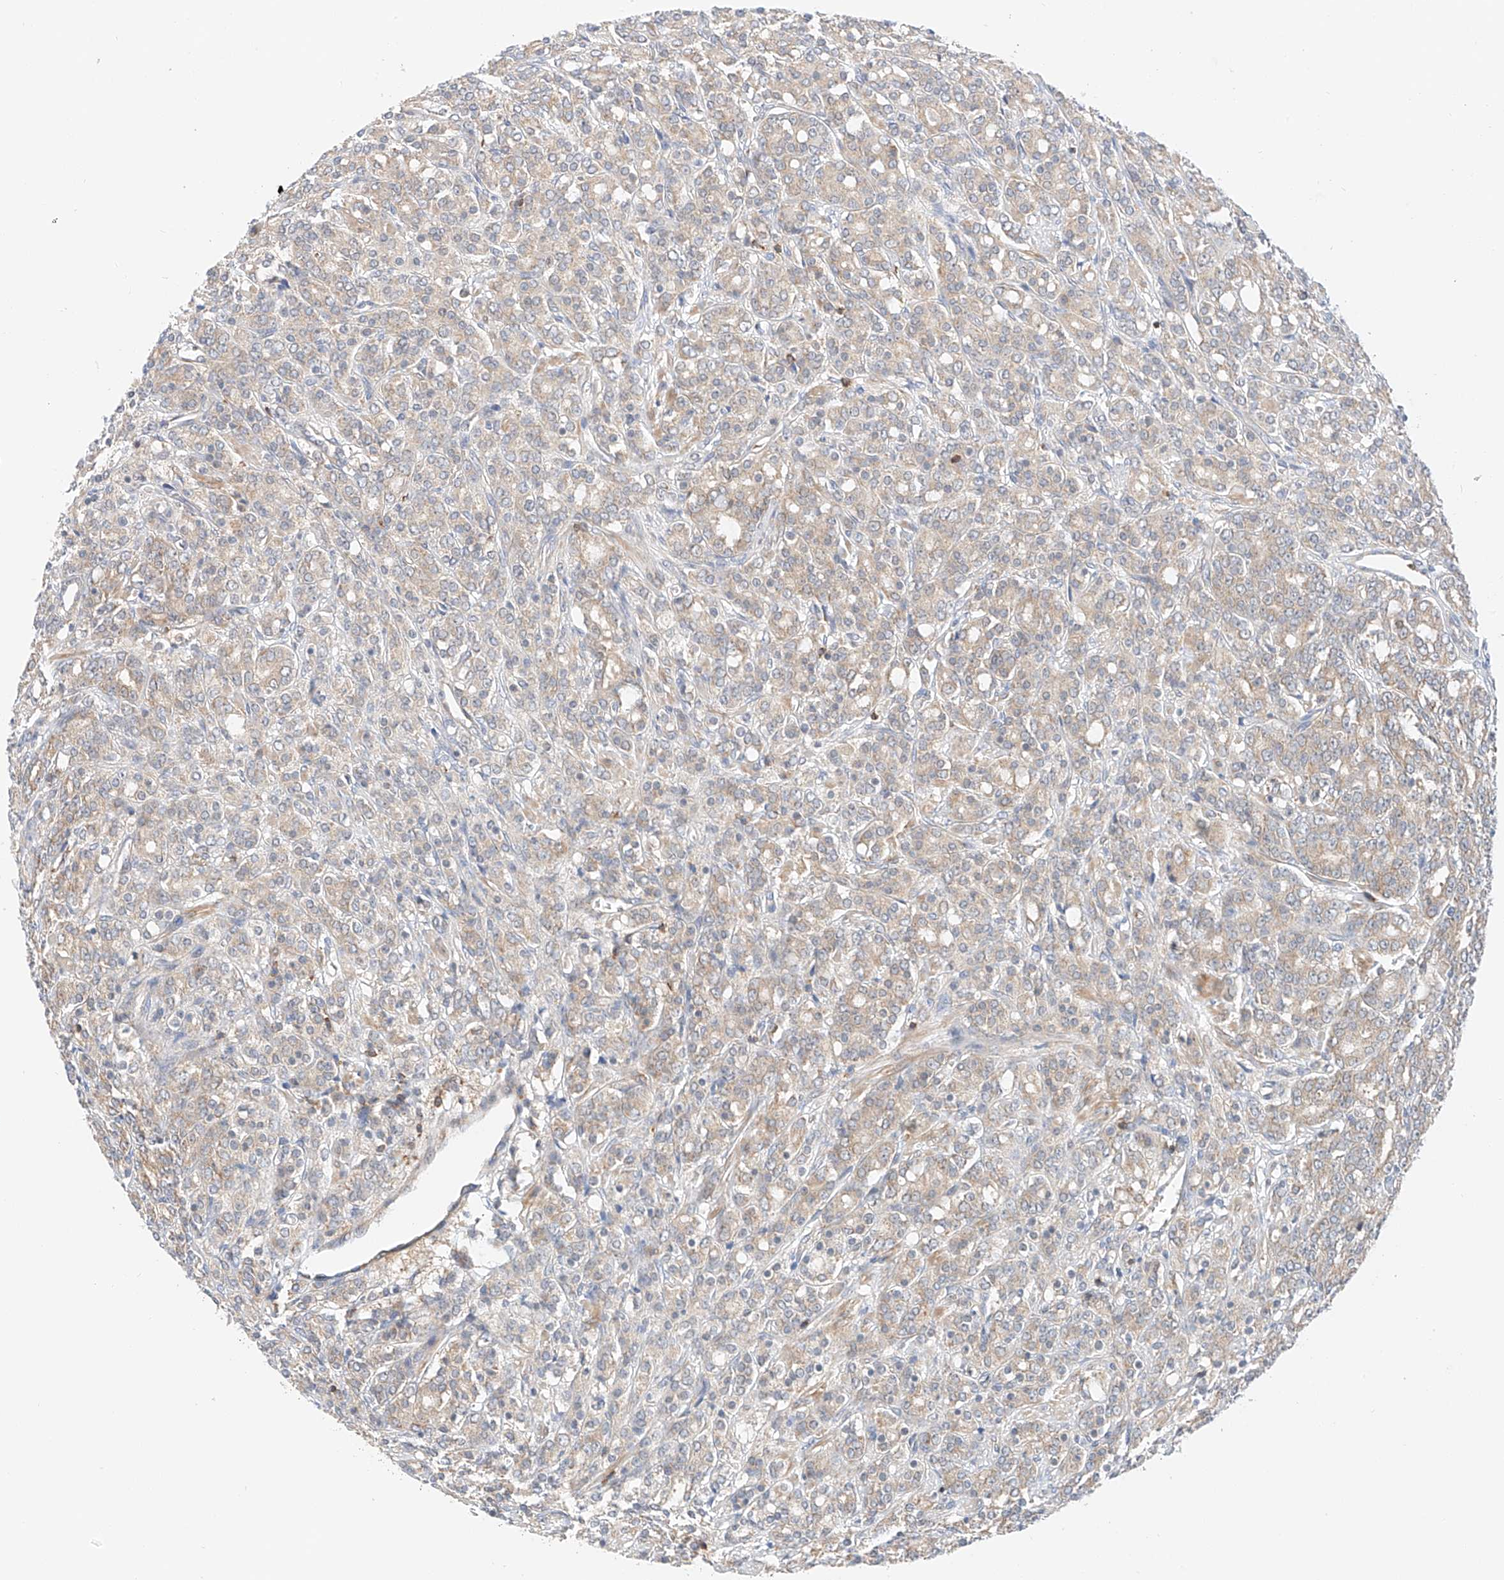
{"staining": {"intensity": "moderate", "quantity": "25%-75%", "location": "cytoplasmic/membranous"}, "tissue": "prostate cancer", "cell_type": "Tumor cells", "image_type": "cancer", "snomed": [{"axis": "morphology", "description": "Adenocarcinoma, High grade"}, {"axis": "topography", "description": "Prostate"}], "caption": "Prostate cancer stained with a brown dye reveals moderate cytoplasmic/membranous positive positivity in about 25%-75% of tumor cells.", "gene": "MFN2", "patient": {"sex": "male", "age": 62}}